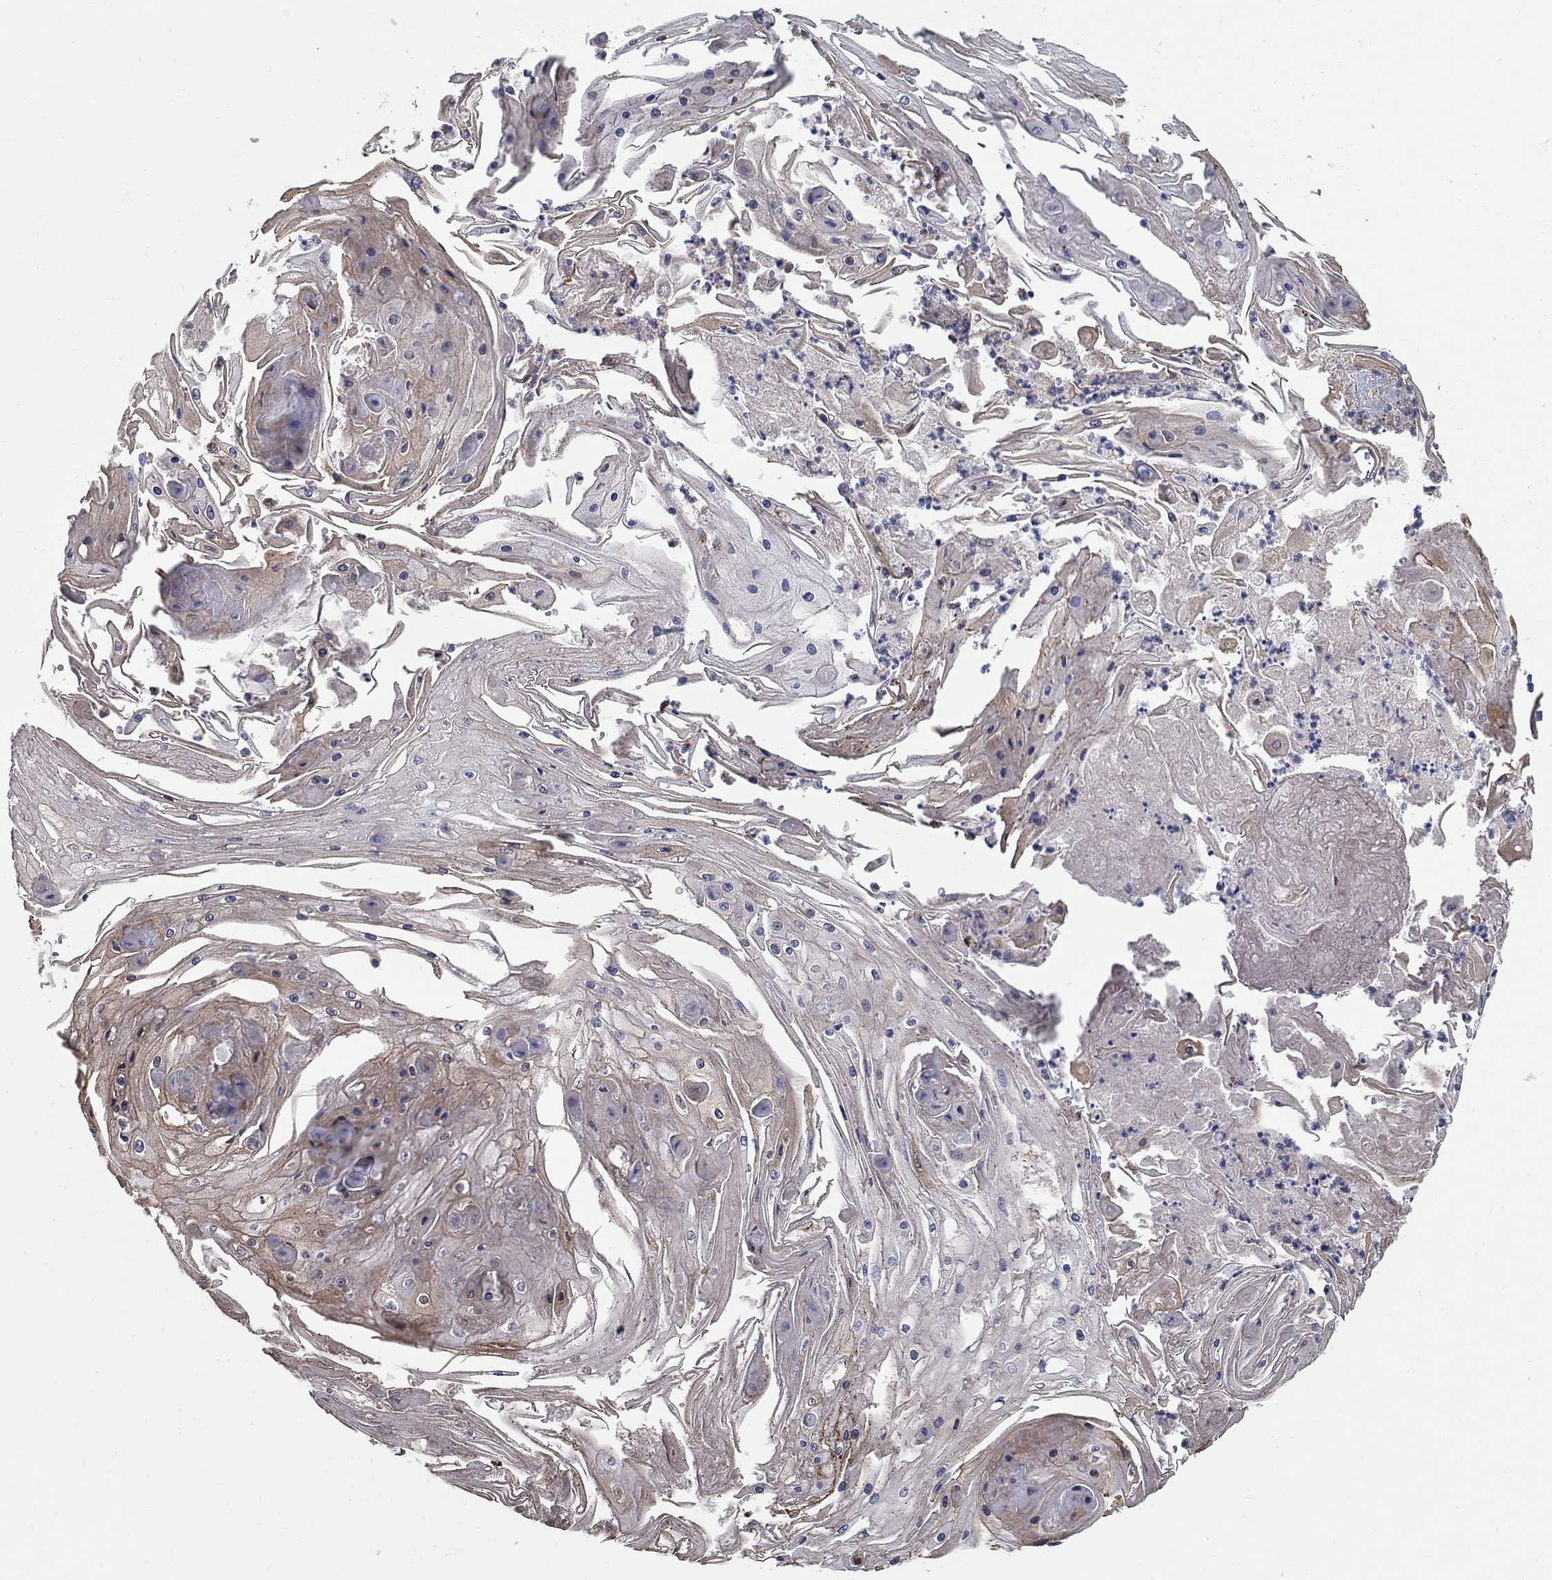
{"staining": {"intensity": "weak", "quantity": ">75%", "location": "cytoplasmic/membranous"}, "tissue": "skin cancer", "cell_type": "Tumor cells", "image_type": "cancer", "snomed": [{"axis": "morphology", "description": "Squamous cell carcinoma, NOS"}, {"axis": "topography", "description": "Skin"}], "caption": "Immunohistochemical staining of human skin squamous cell carcinoma shows weak cytoplasmic/membranous protein expression in approximately >75% of tumor cells.", "gene": "C16orf46", "patient": {"sex": "male", "age": 70}}